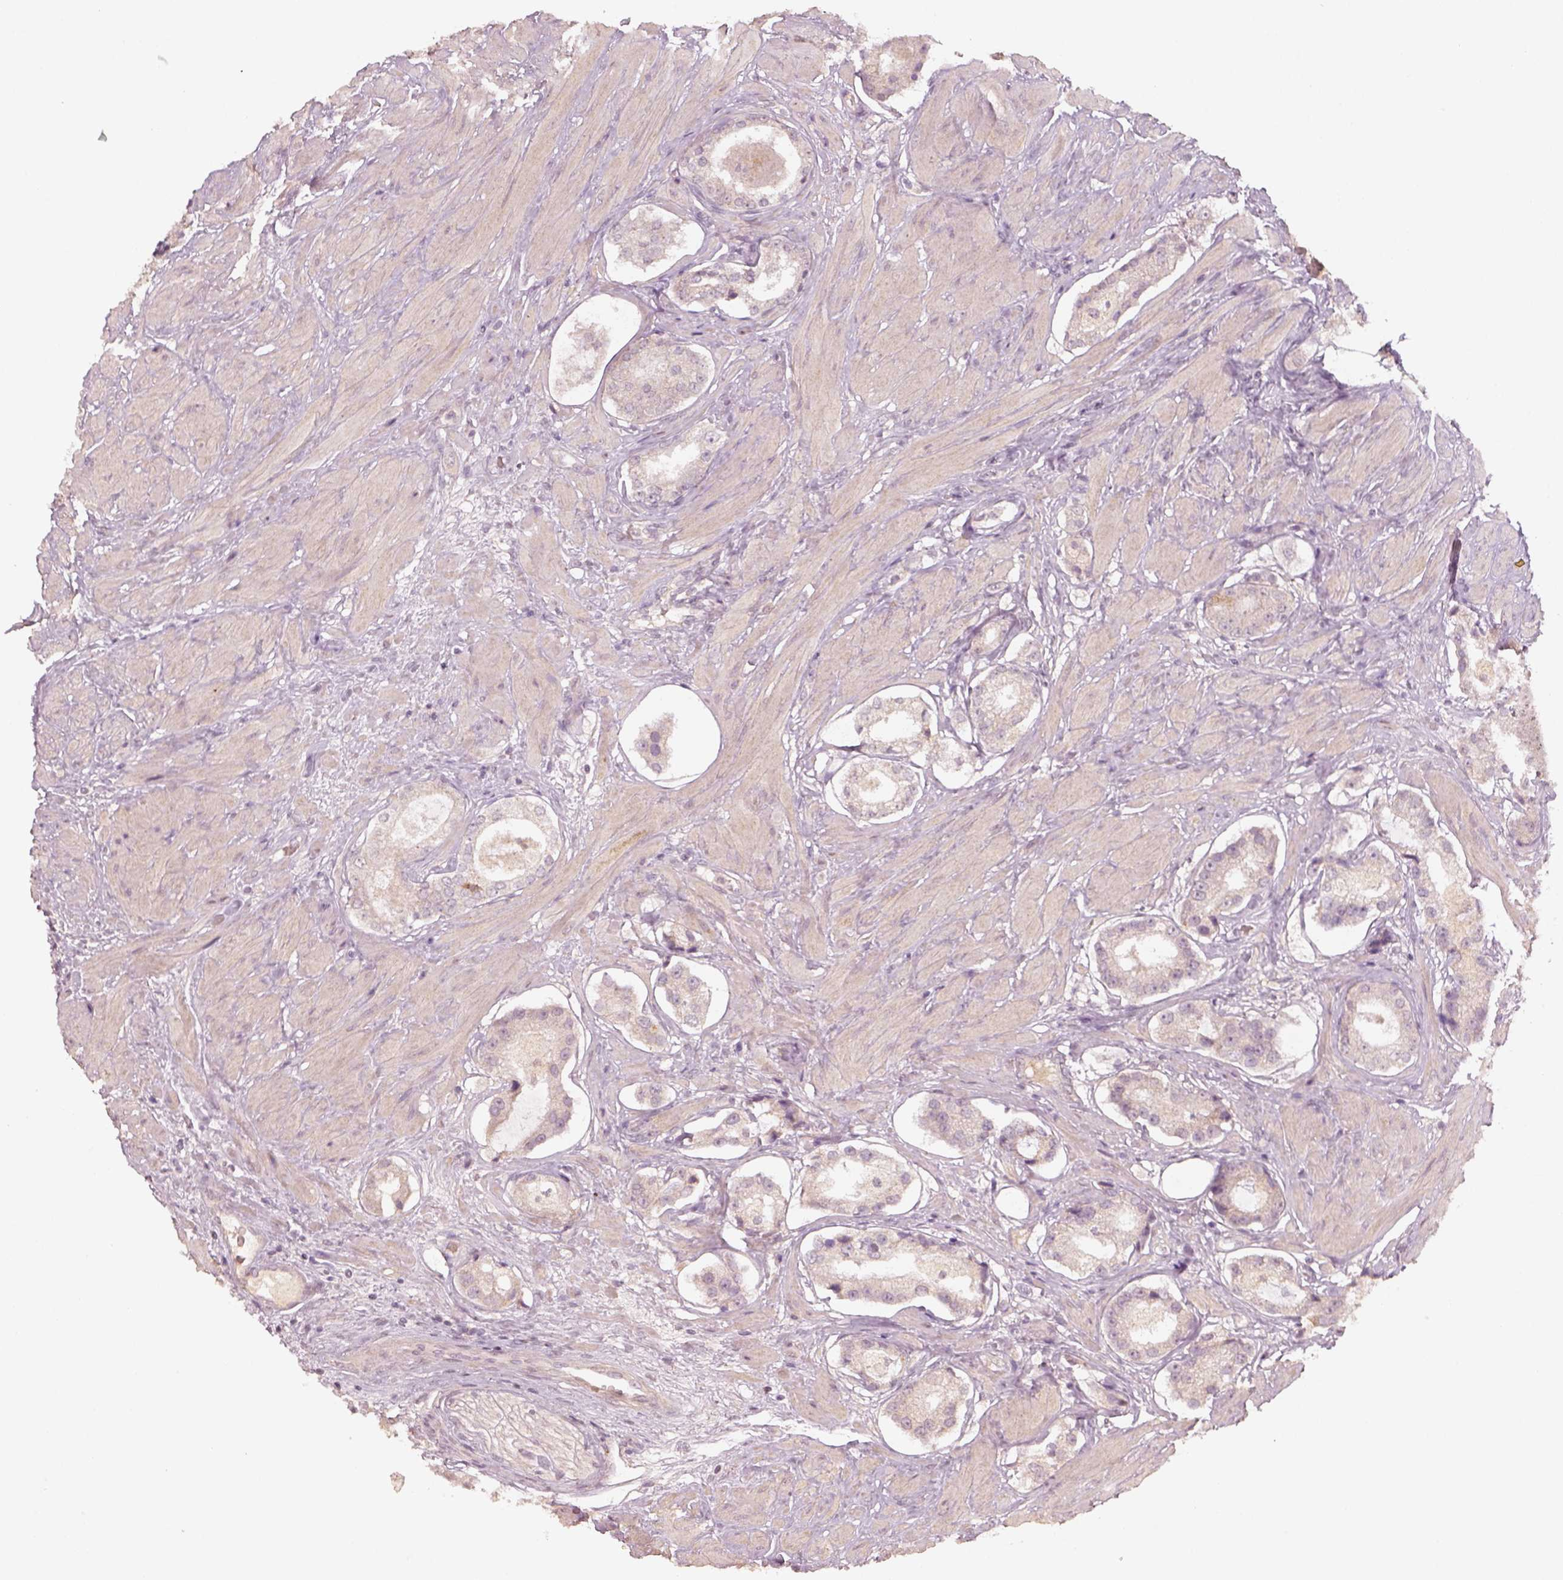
{"staining": {"intensity": "negative", "quantity": "none", "location": "none"}, "tissue": "prostate cancer", "cell_type": "Tumor cells", "image_type": "cancer", "snomed": [{"axis": "morphology", "description": "Adenocarcinoma, Low grade"}, {"axis": "topography", "description": "Prostate"}], "caption": "This is an IHC image of human prostate cancer (adenocarcinoma (low-grade)). There is no staining in tumor cells.", "gene": "LAMC2", "patient": {"sex": "male", "age": 60}}